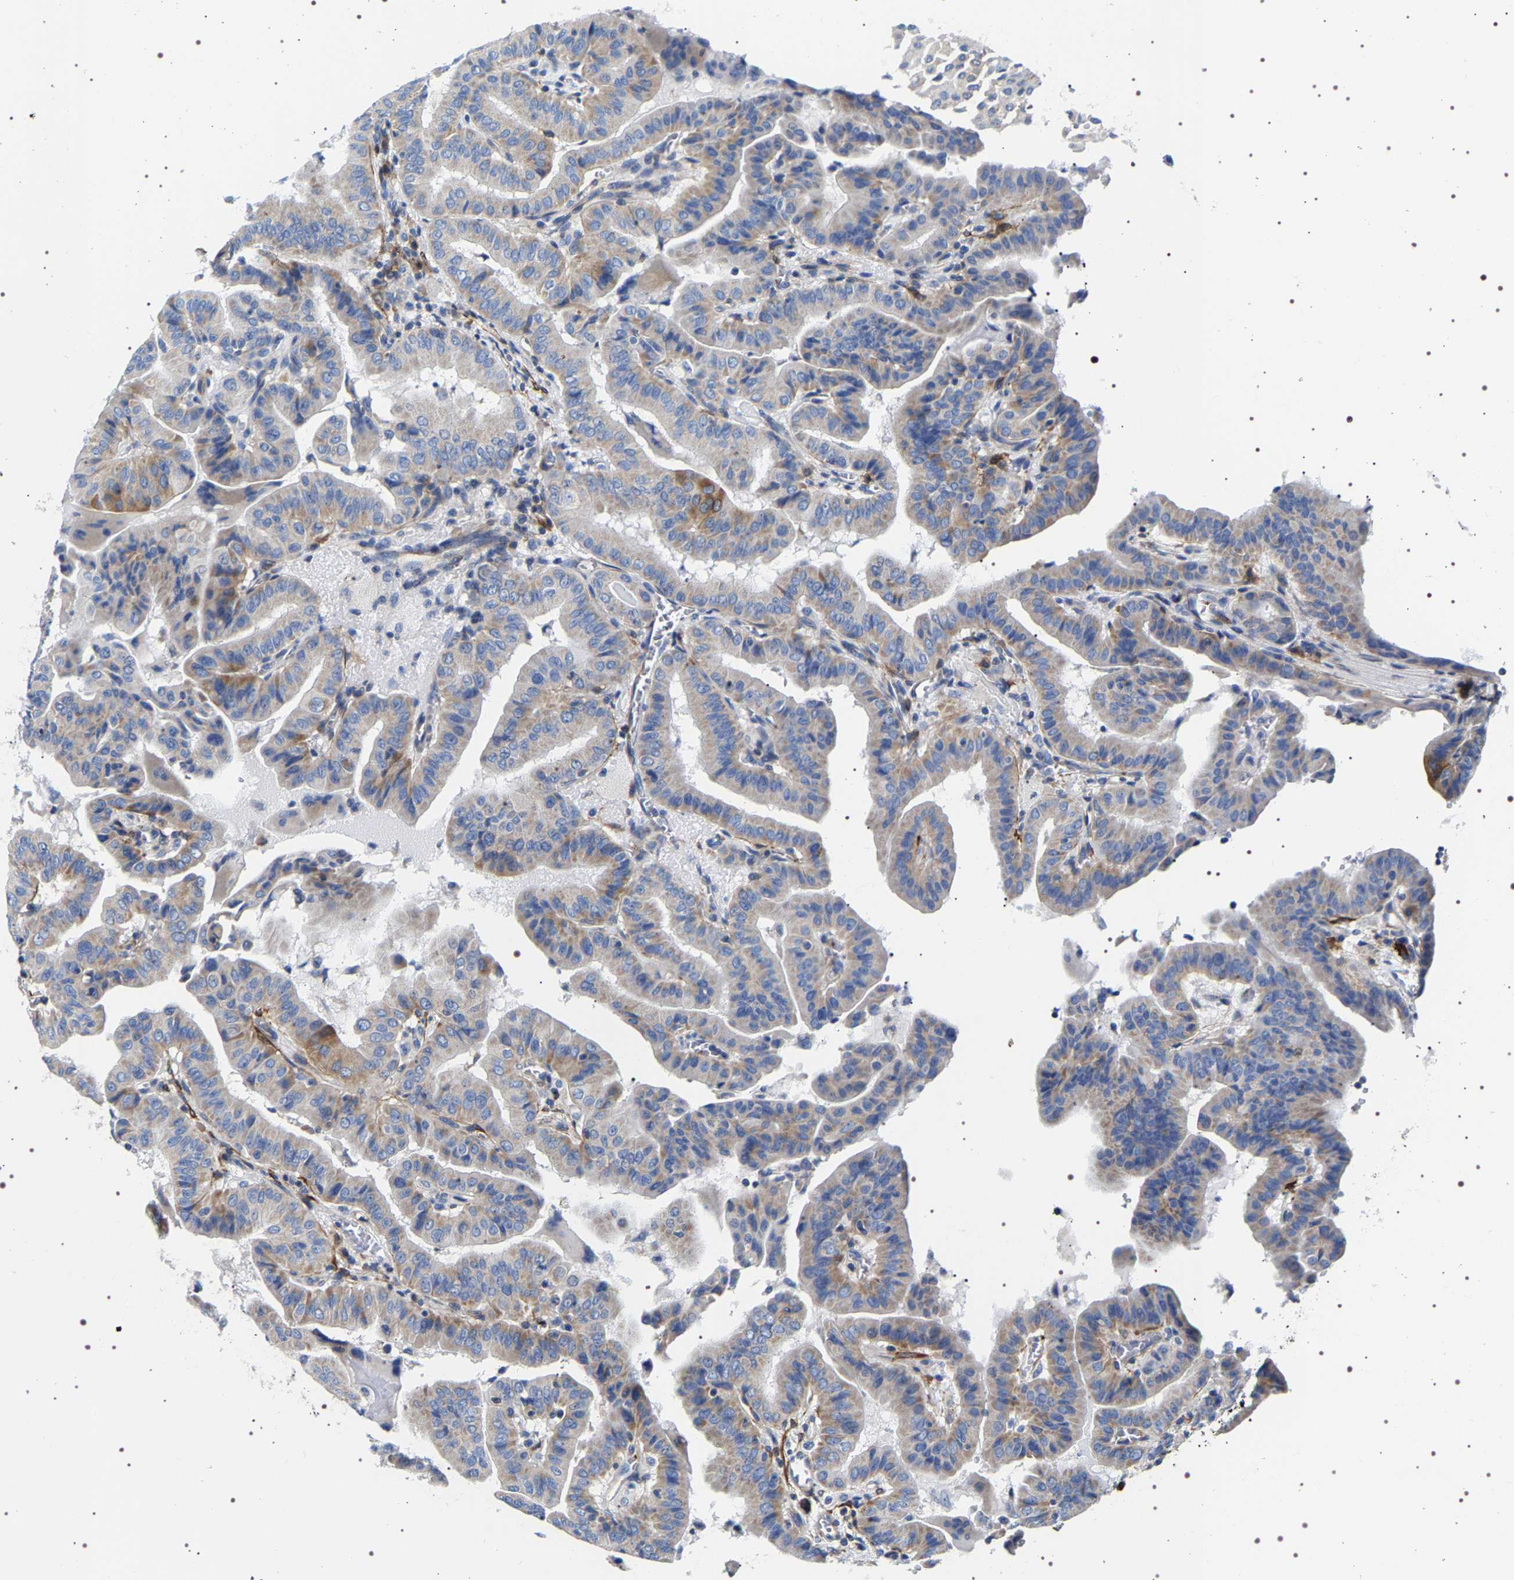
{"staining": {"intensity": "moderate", "quantity": "25%-75%", "location": "cytoplasmic/membranous"}, "tissue": "thyroid cancer", "cell_type": "Tumor cells", "image_type": "cancer", "snomed": [{"axis": "morphology", "description": "Papillary adenocarcinoma, NOS"}, {"axis": "topography", "description": "Thyroid gland"}], "caption": "About 25%-75% of tumor cells in human papillary adenocarcinoma (thyroid) exhibit moderate cytoplasmic/membranous protein positivity as visualized by brown immunohistochemical staining.", "gene": "SQLE", "patient": {"sex": "male", "age": 33}}